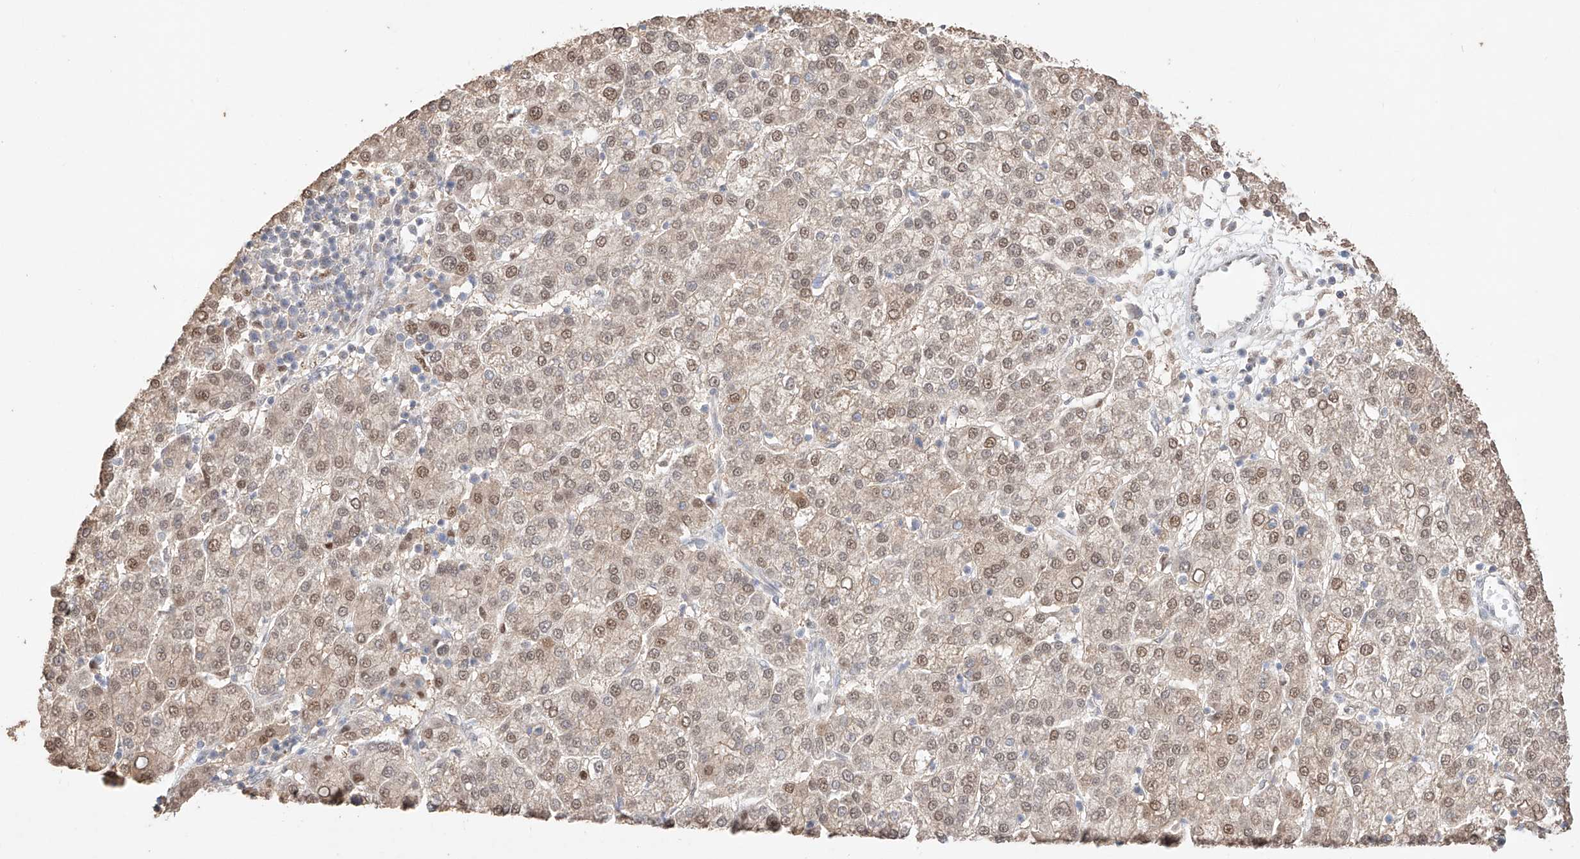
{"staining": {"intensity": "weak", "quantity": ">75%", "location": "cytoplasmic/membranous,nuclear"}, "tissue": "liver cancer", "cell_type": "Tumor cells", "image_type": "cancer", "snomed": [{"axis": "morphology", "description": "Carcinoma, Hepatocellular, NOS"}, {"axis": "topography", "description": "Liver"}], "caption": "Brown immunohistochemical staining in liver hepatocellular carcinoma displays weak cytoplasmic/membranous and nuclear positivity in approximately >75% of tumor cells.", "gene": "APIP", "patient": {"sex": "female", "age": 58}}